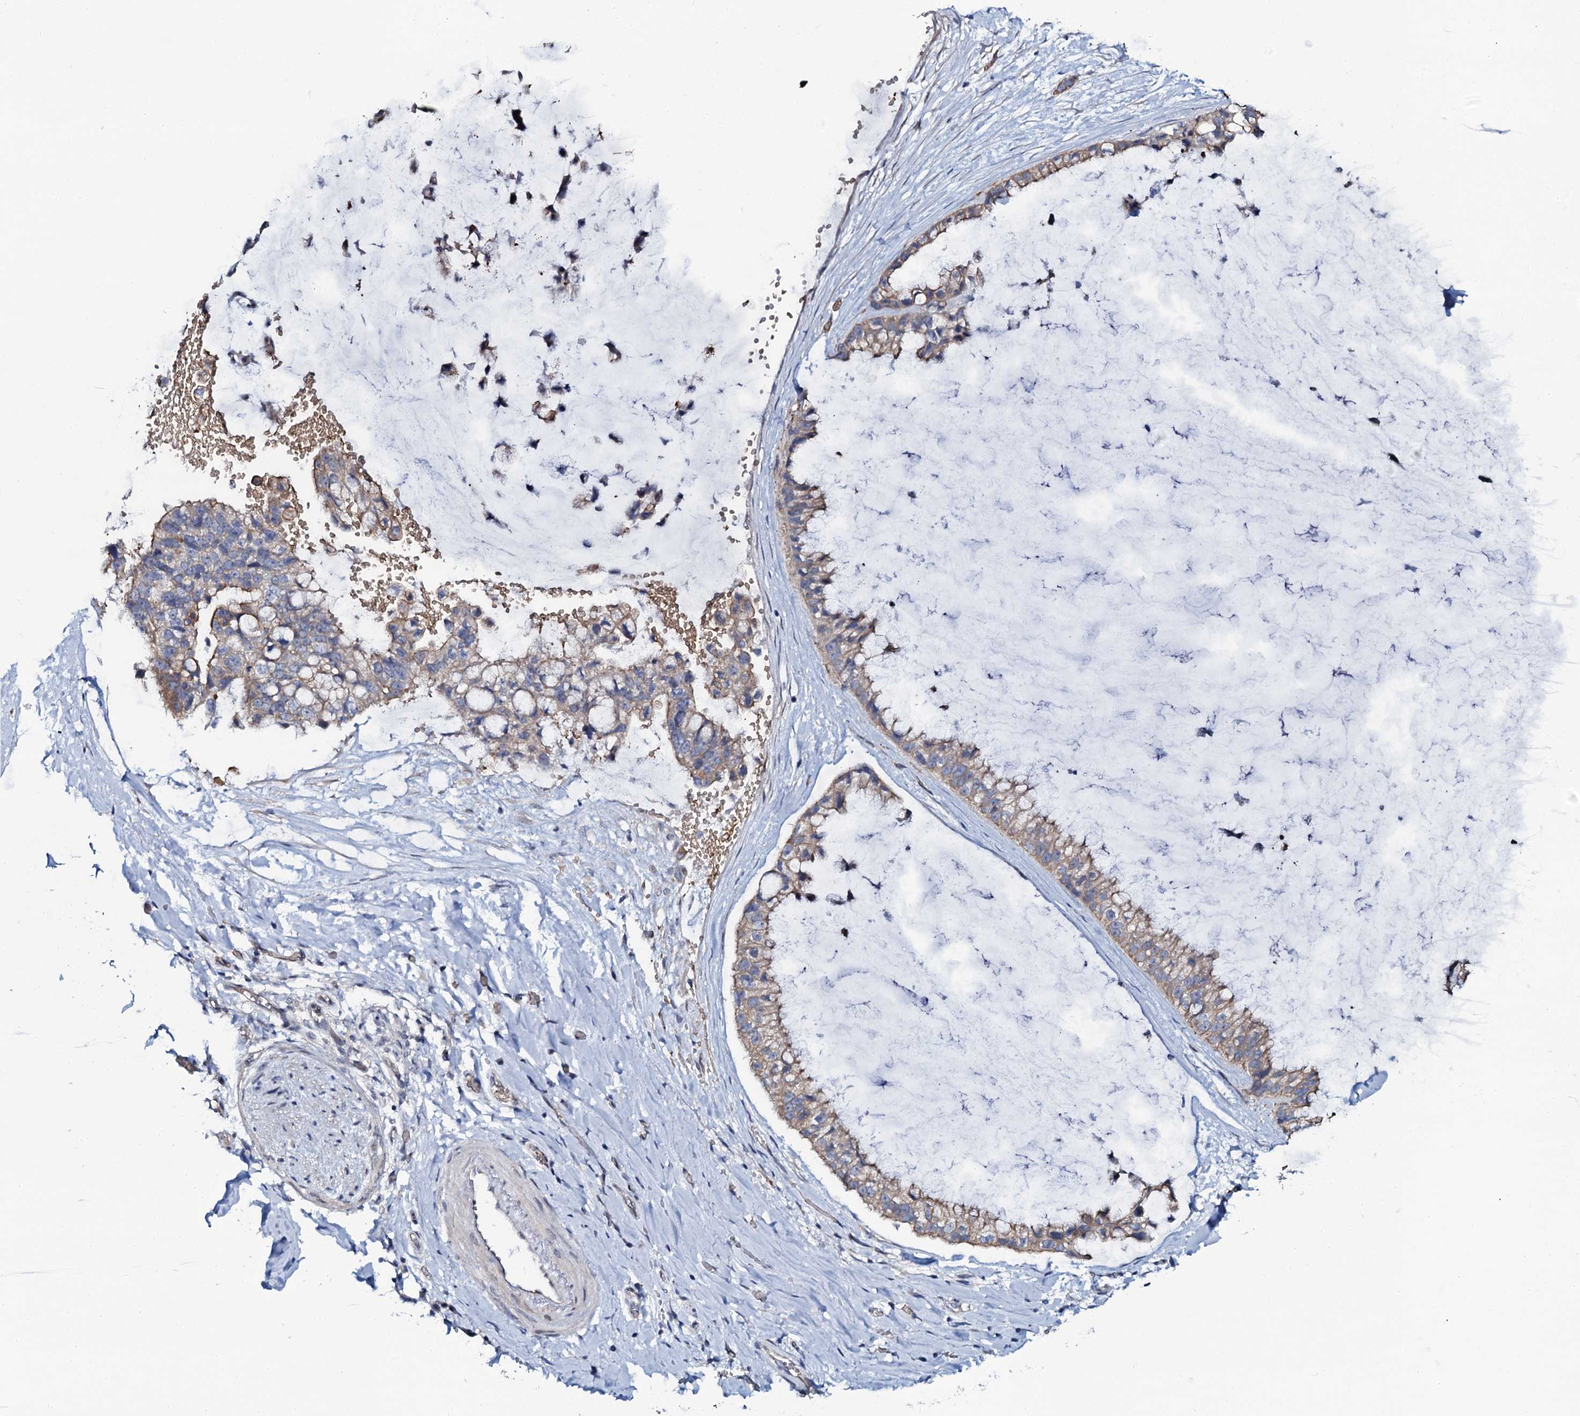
{"staining": {"intensity": "weak", "quantity": "25%-75%", "location": "cytoplasmic/membranous"}, "tissue": "ovarian cancer", "cell_type": "Tumor cells", "image_type": "cancer", "snomed": [{"axis": "morphology", "description": "Cystadenocarcinoma, mucinous, NOS"}, {"axis": "topography", "description": "Ovary"}], "caption": "Immunohistochemistry (IHC) image of ovarian mucinous cystadenocarcinoma stained for a protein (brown), which shows low levels of weak cytoplasmic/membranous positivity in approximately 25%-75% of tumor cells.", "gene": "C10orf88", "patient": {"sex": "female", "age": 39}}